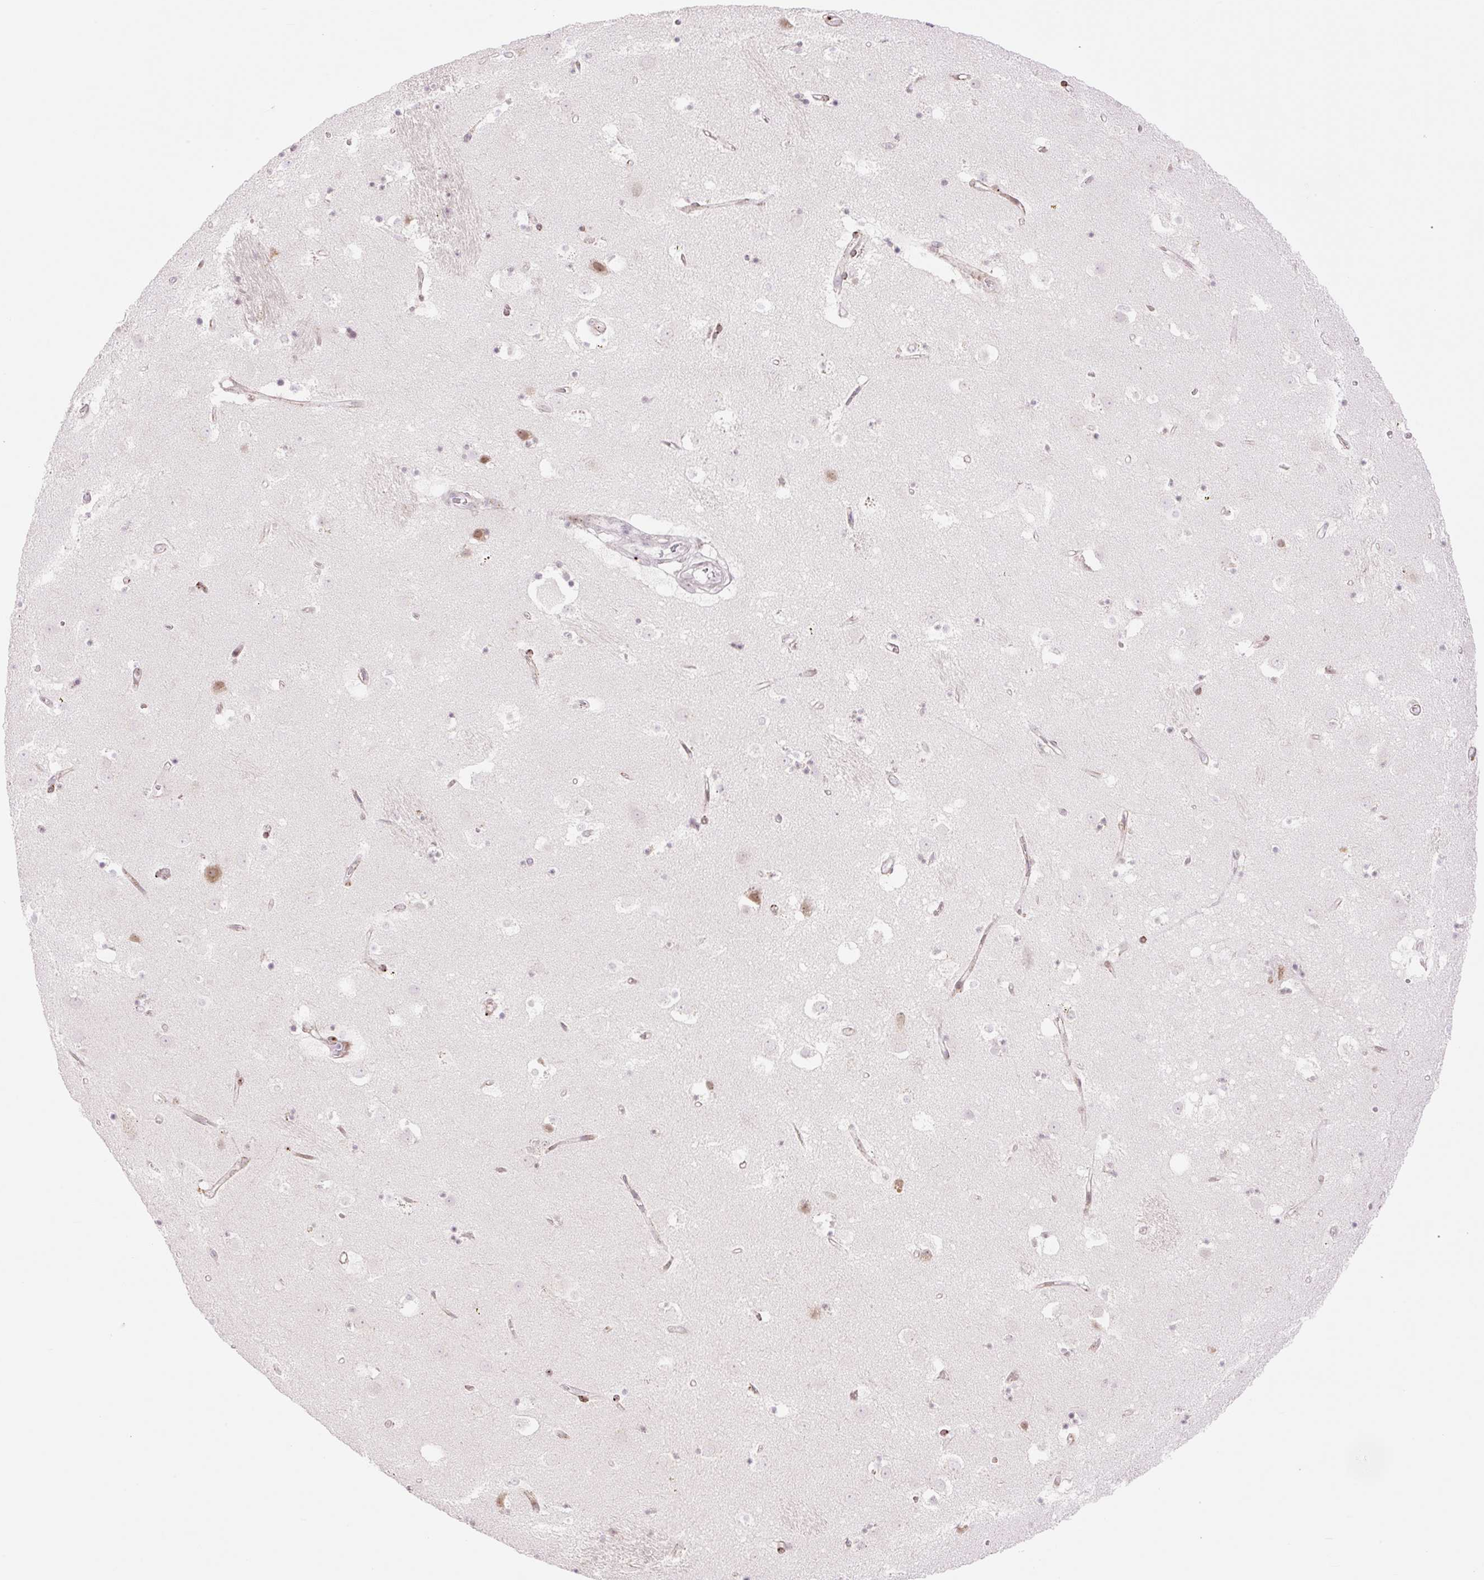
{"staining": {"intensity": "negative", "quantity": "none", "location": "none"}, "tissue": "caudate", "cell_type": "Glial cells", "image_type": "normal", "snomed": [{"axis": "morphology", "description": "Normal tissue, NOS"}, {"axis": "topography", "description": "Lateral ventricle wall"}], "caption": "There is no significant positivity in glial cells of caudate. (DAB IHC visualized using brightfield microscopy, high magnification).", "gene": "ENSG00000264668", "patient": {"sex": "male", "age": 58}}